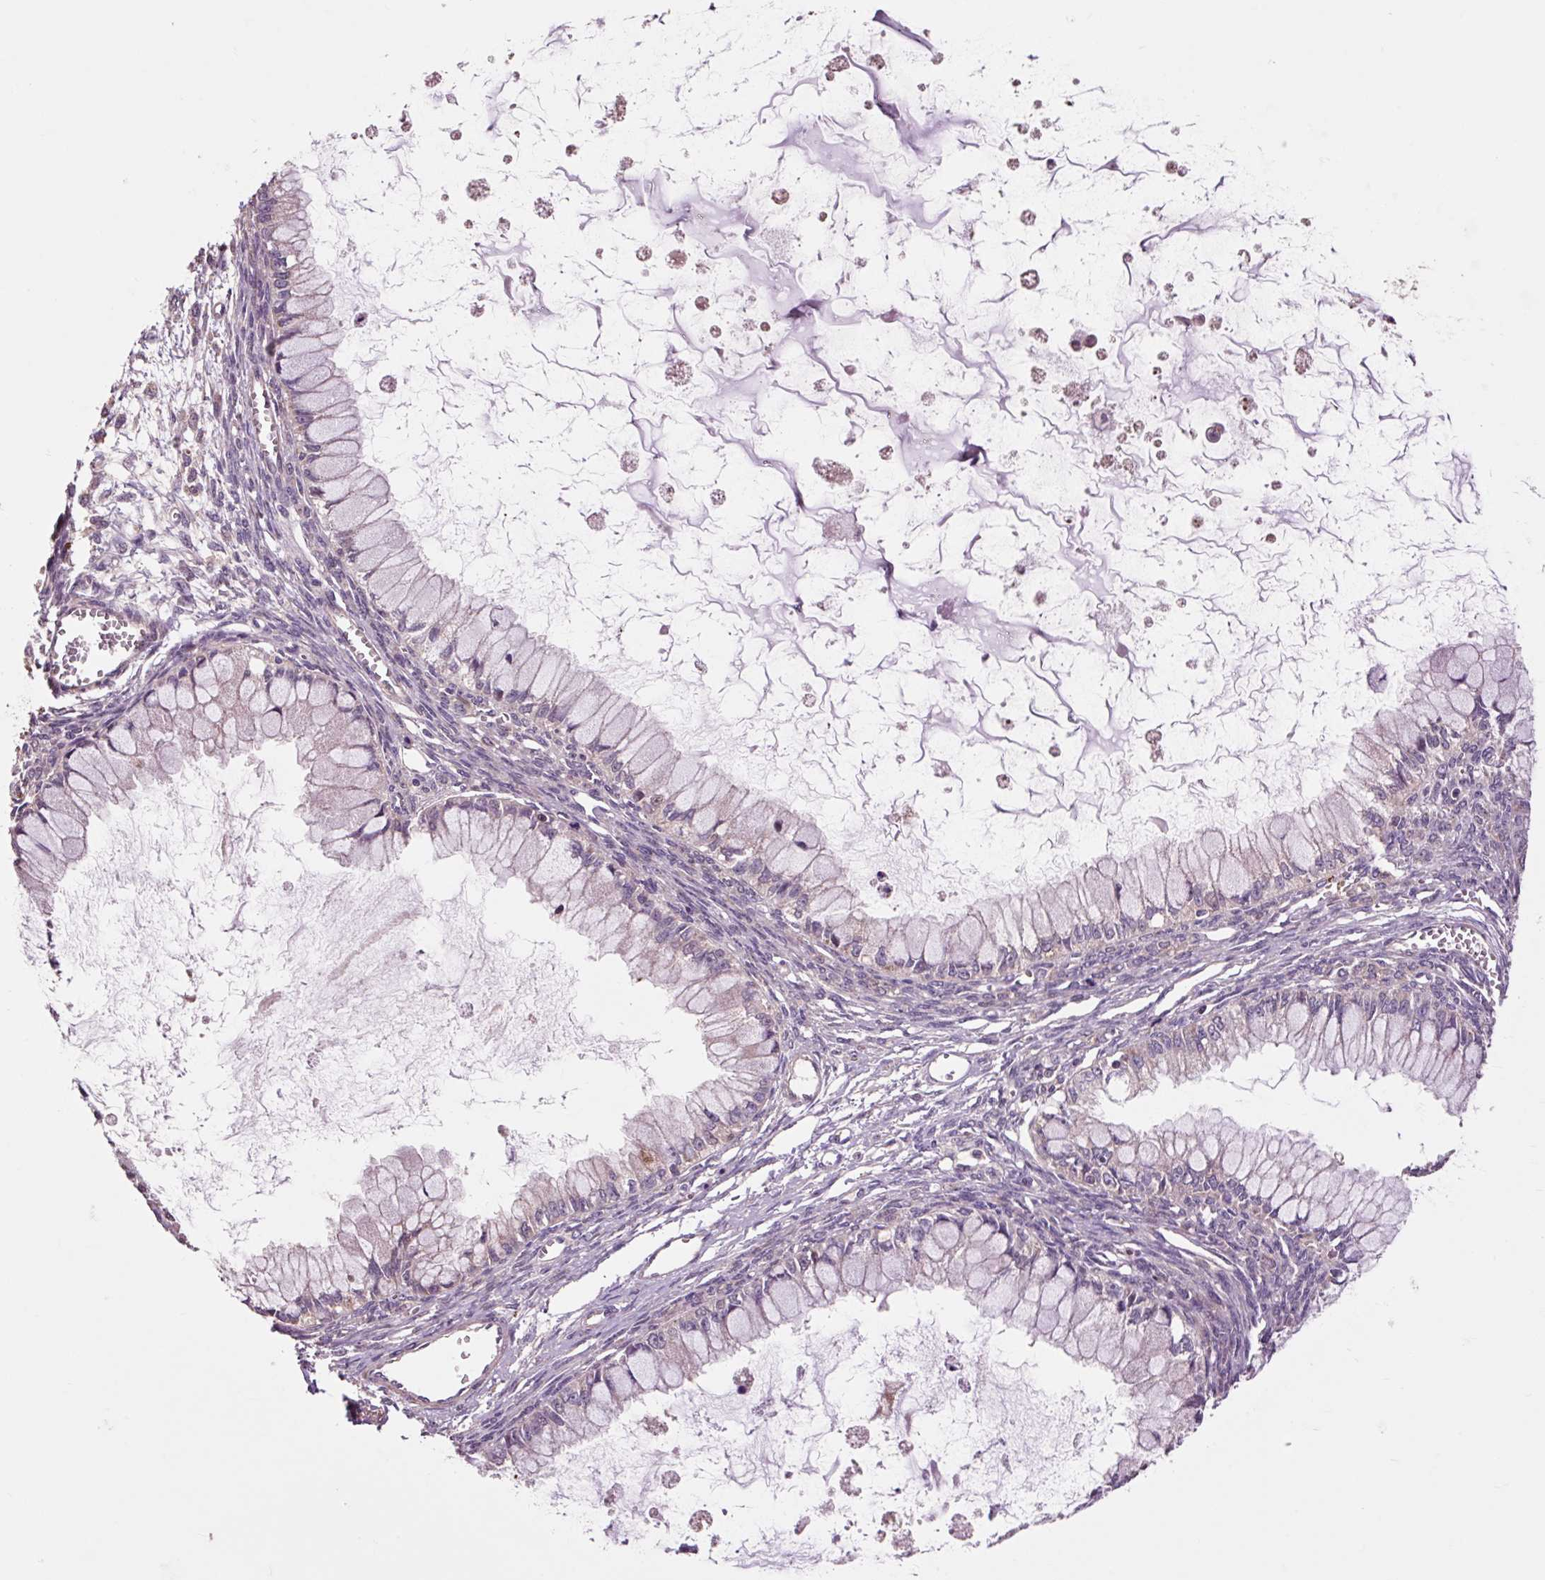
{"staining": {"intensity": "negative", "quantity": "none", "location": "none"}, "tissue": "ovarian cancer", "cell_type": "Tumor cells", "image_type": "cancer", "snomed": [{"axis": "morphology", "description": "Cystadenocarcinoma, mucinous, NOS"}, {"axis": "topography", "description": "Ovary"}], "caption": "Histopathology image shows no protein expression in tumor cells of ovarian cancer (mucinous cystadenocarcinoma) tissue.", "gene": "PRIMPOL", "patient": {"sex": "female", "age": 34}}